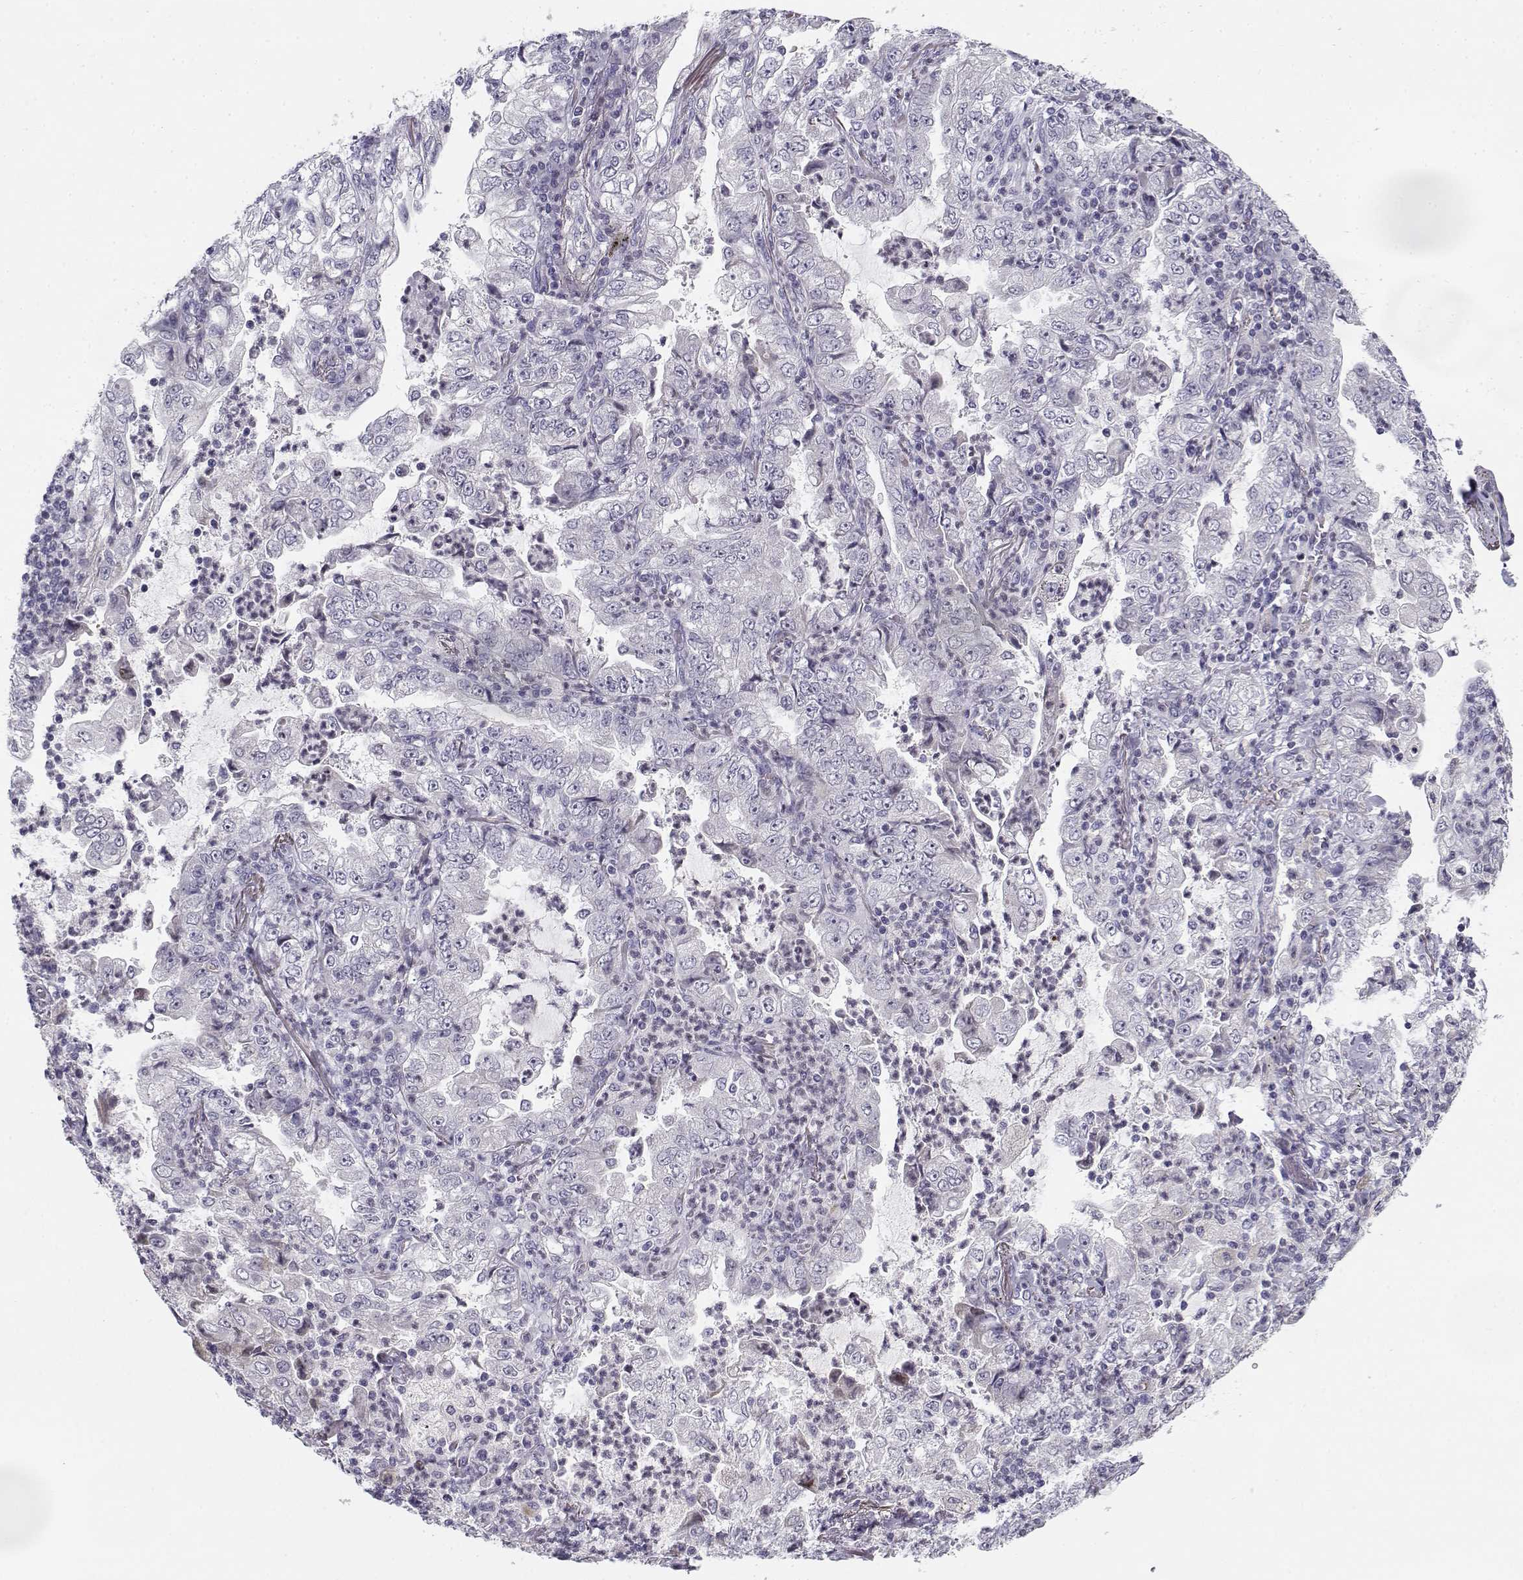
{"staining": {"intensity": "negative", "quantity": "none", "location": "none"}, "tissue": "lung cancer", "cell_type": "Tumor cells", "image_type": "cancer", "snomed": [{"axis": "morphology", "description": "Adenocarcinoma, NOS"}, {"axis": "topography", "description": "Lung"}], "caption": "Tumor cells show no significant protein positivity in lung adenocarcinoma.", "gene": "DDX25", "patient": {"sex": "female", "age": 73}}